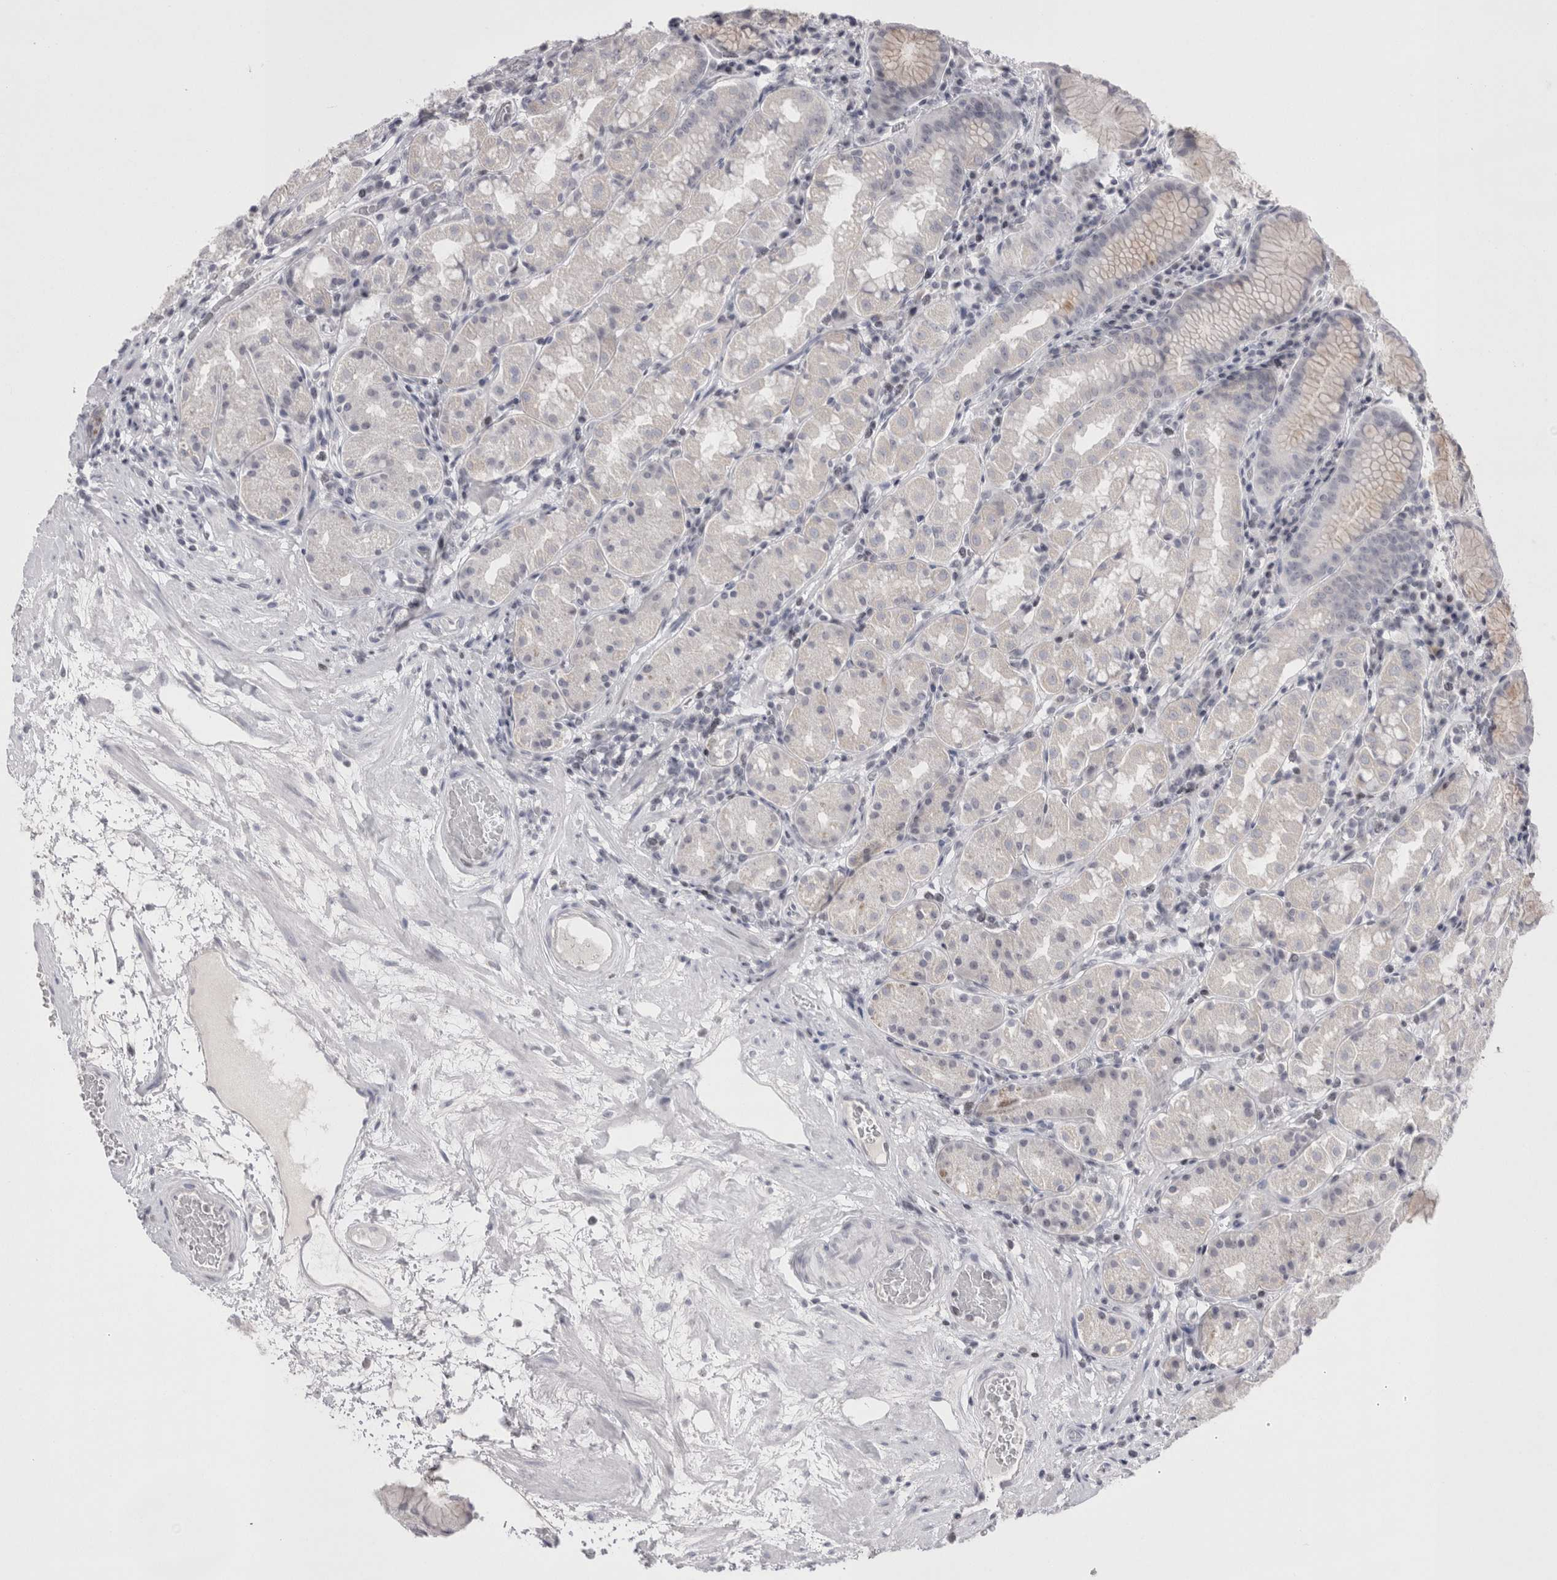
{"staining": {"intensity": "weak", "quantity": "<25%", "location": "cytoplasmic/membranous"}, "tissue": "stomach", "cell_type": "Glandular cells", "image_type": "normal", "snomed": [{"axis": "morphology", "description": "Normal tissue, NOS"}, {"axis": "topography", "description": "Stomach, lower"}], "caption": "Benign stomach was stained to show a protein in brown. There is no significant staining in glandular cells. (IHC, brightfield microscopy, high magnification).", "gene": "FNDC8", "patient": {"sex": "female", "age": 56}}